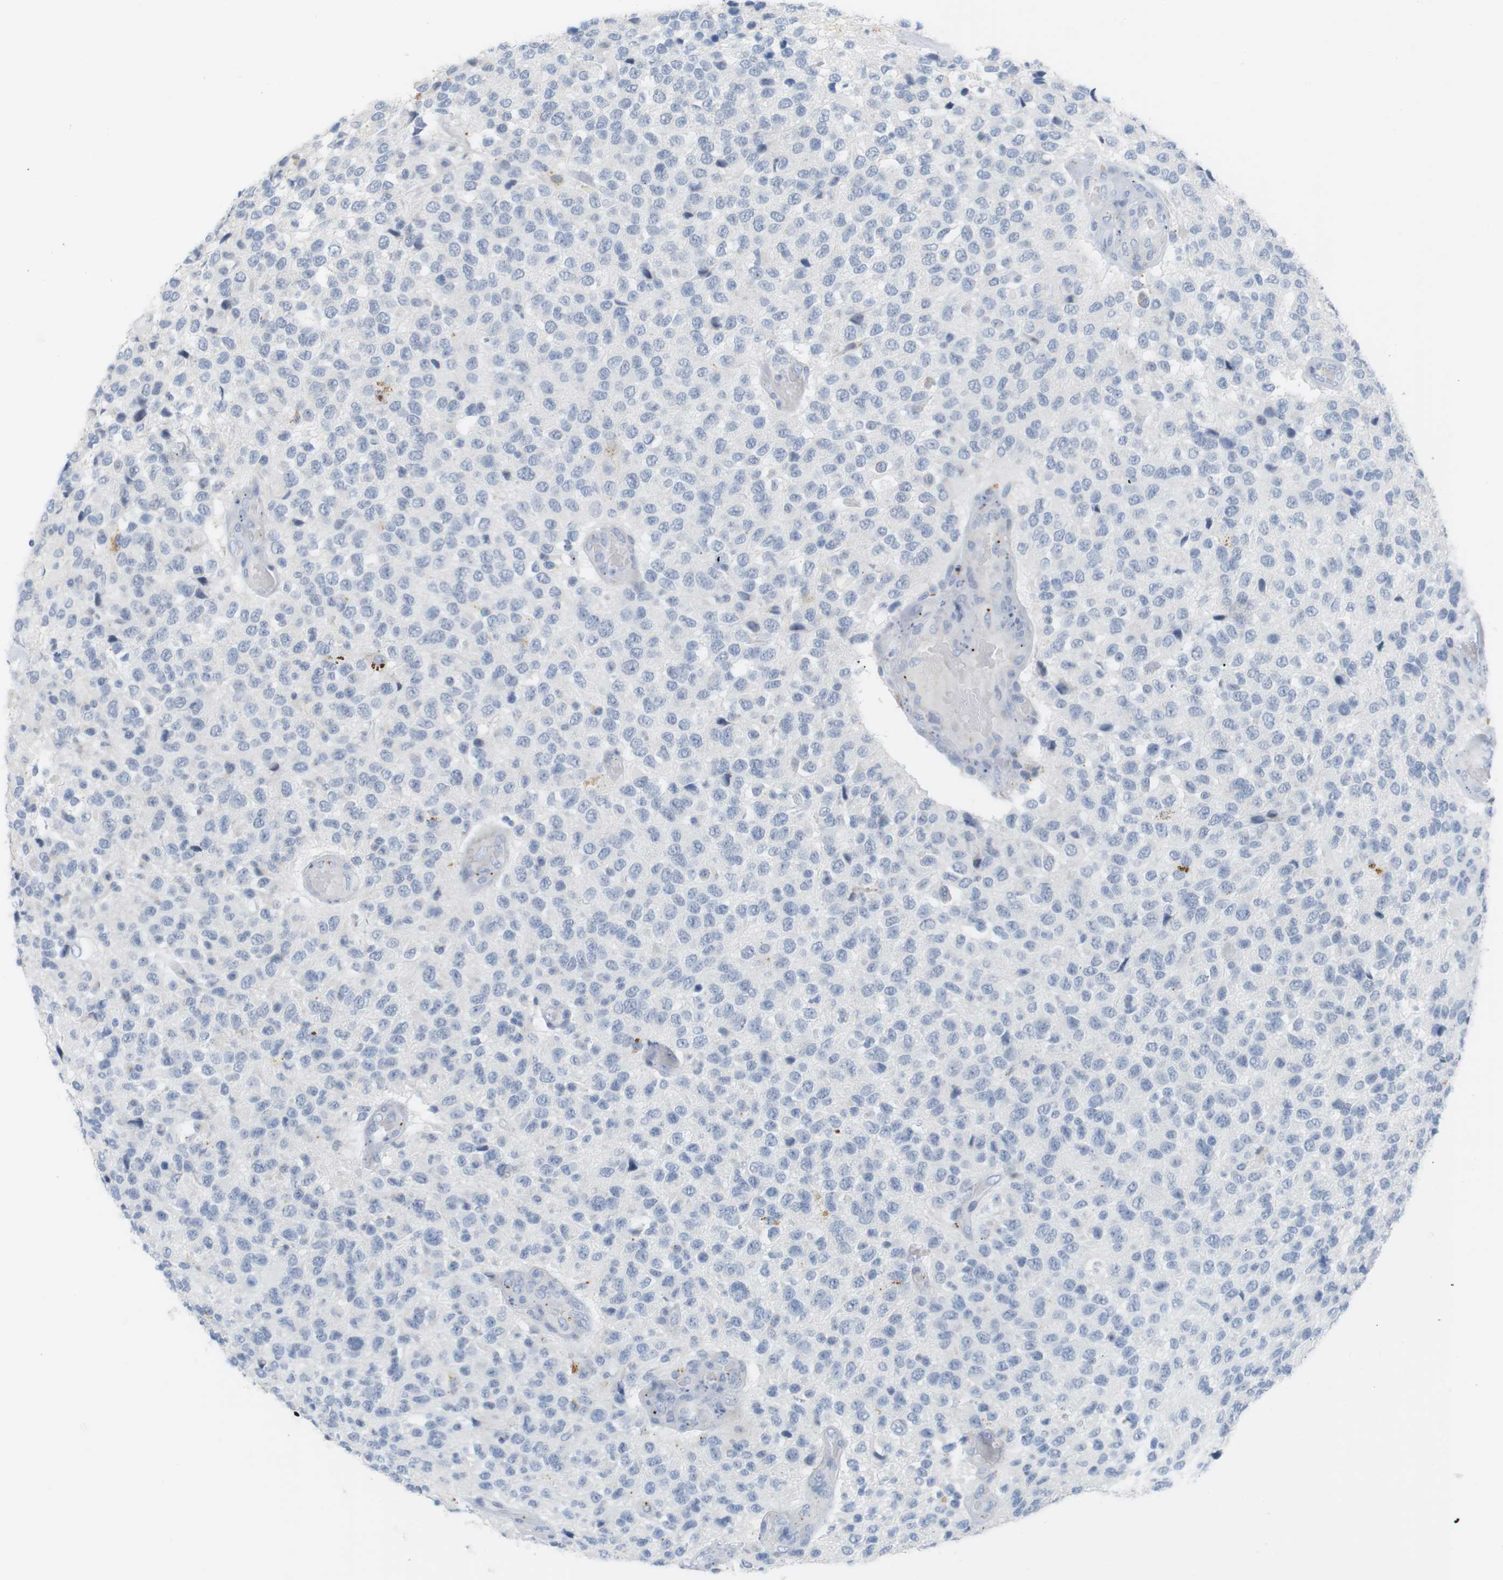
{"staining": {"intensity": "negative", "quantity": "none", "location": "none"}, "tissue": "glioma", "cell_type": "Tumor cells", "image_type": "cancer", "snomed": [{"axis": "morphology", "description": "Glioma, malignant, High grade"}, {"axis": "topography", "description": "pancreas cauda"}], "caption": "Malignant glioma (high-grade) stained for a protein using immunohistochemistry (IHC) displays no staining tumor cells.", "gene": "YIPF1", "patient": {"sex": "male", "age": 60}}